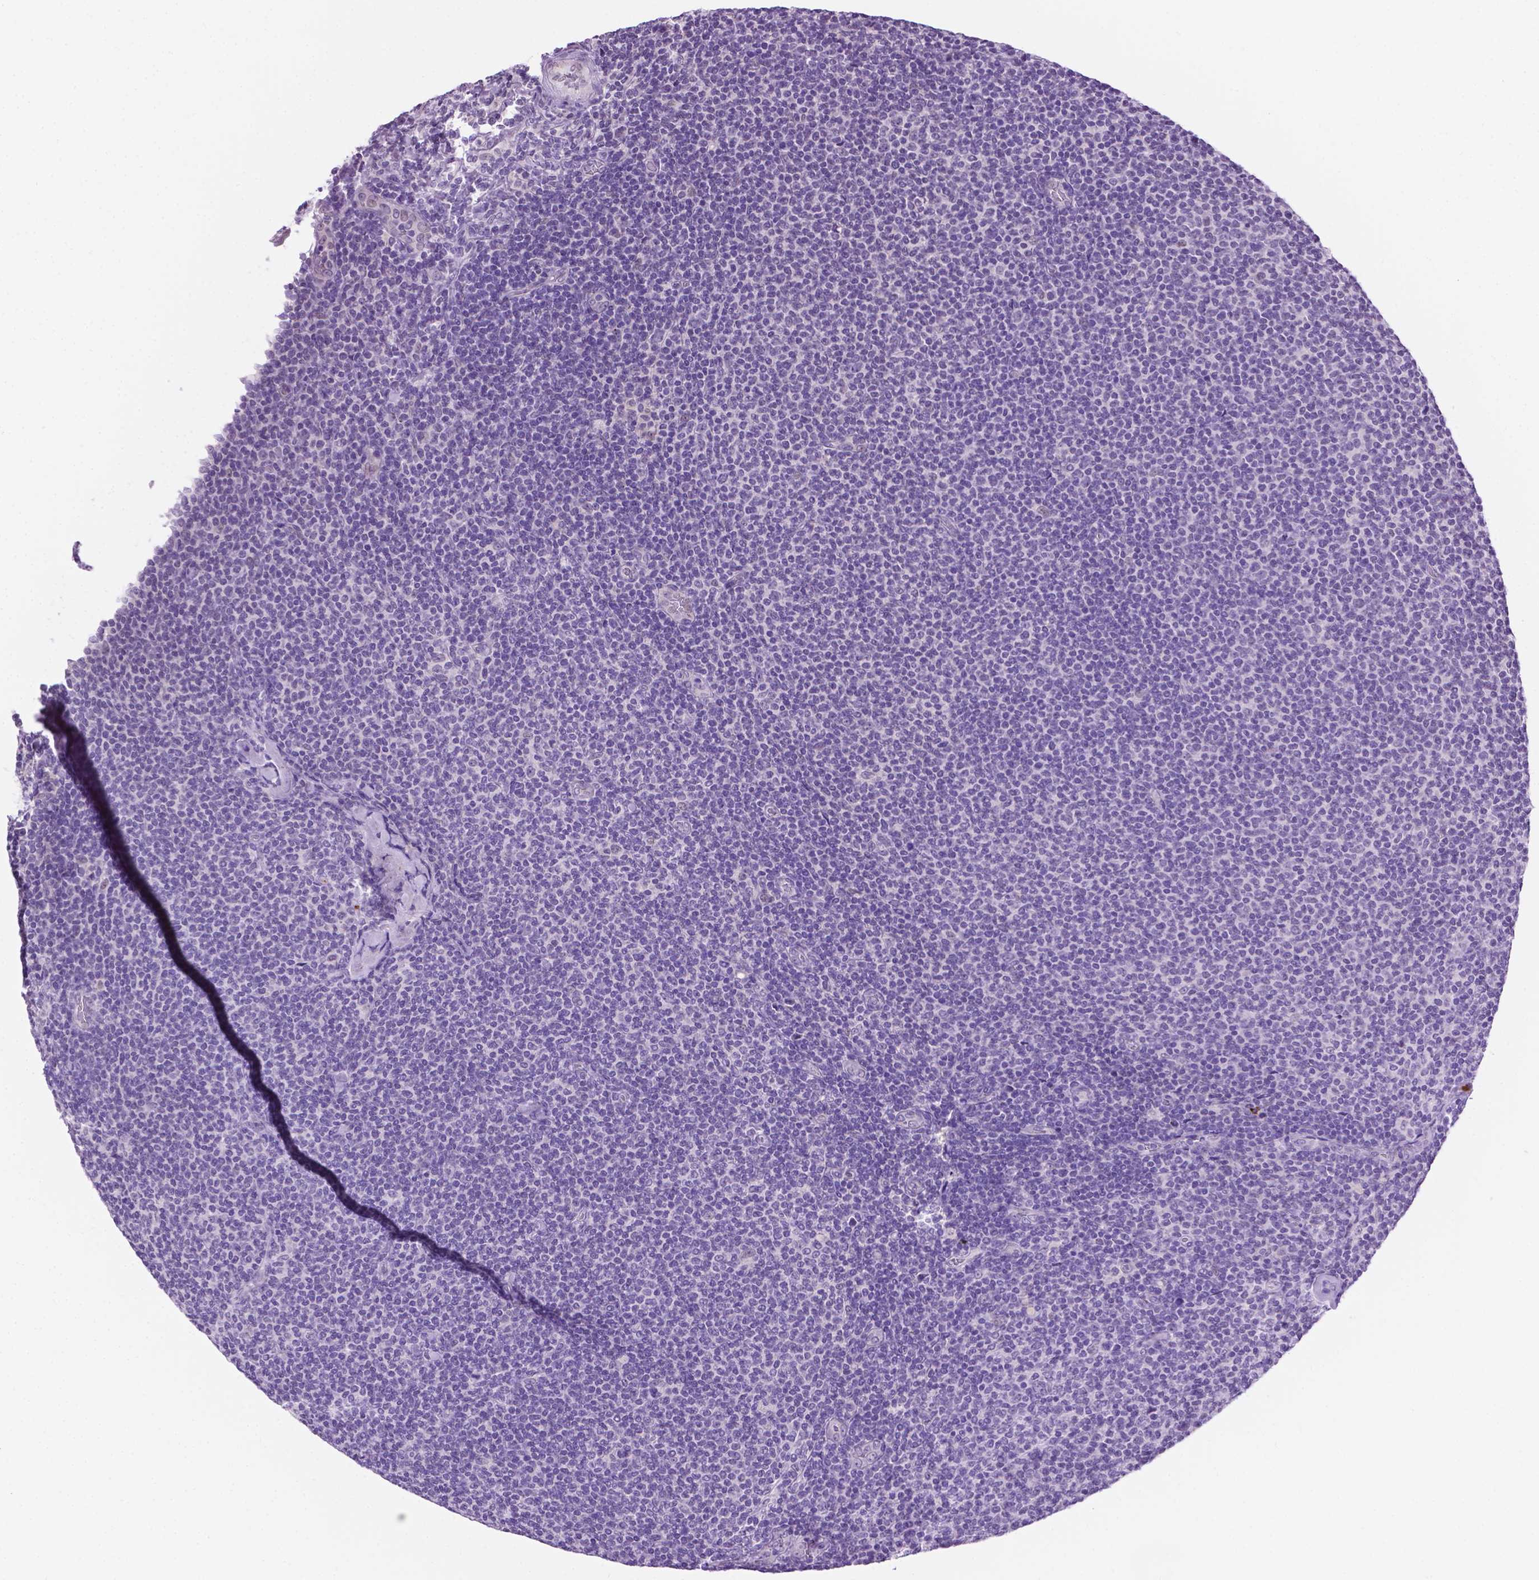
{"staining": {"intensity": "negative", "quantity": "none", "location": "none"}, "tissue": "lymphoma", "cell_type": "Tumor cells", "image_type": "cancer", "snomed": [{"axis": "morphology", "description": "Malignant lymphoma, non-Hodgkin's type, Low grade"}, {"axis": "topography", "description": "Lymph node"}], "caption": "Human malignant lymphoma, non-Hodgkin's type (low-grade) stained for a protein using IHC reveals no positivity in tumor cells.", "gene": "MMP27", "patient": {"sex": "male", "age": 52}}